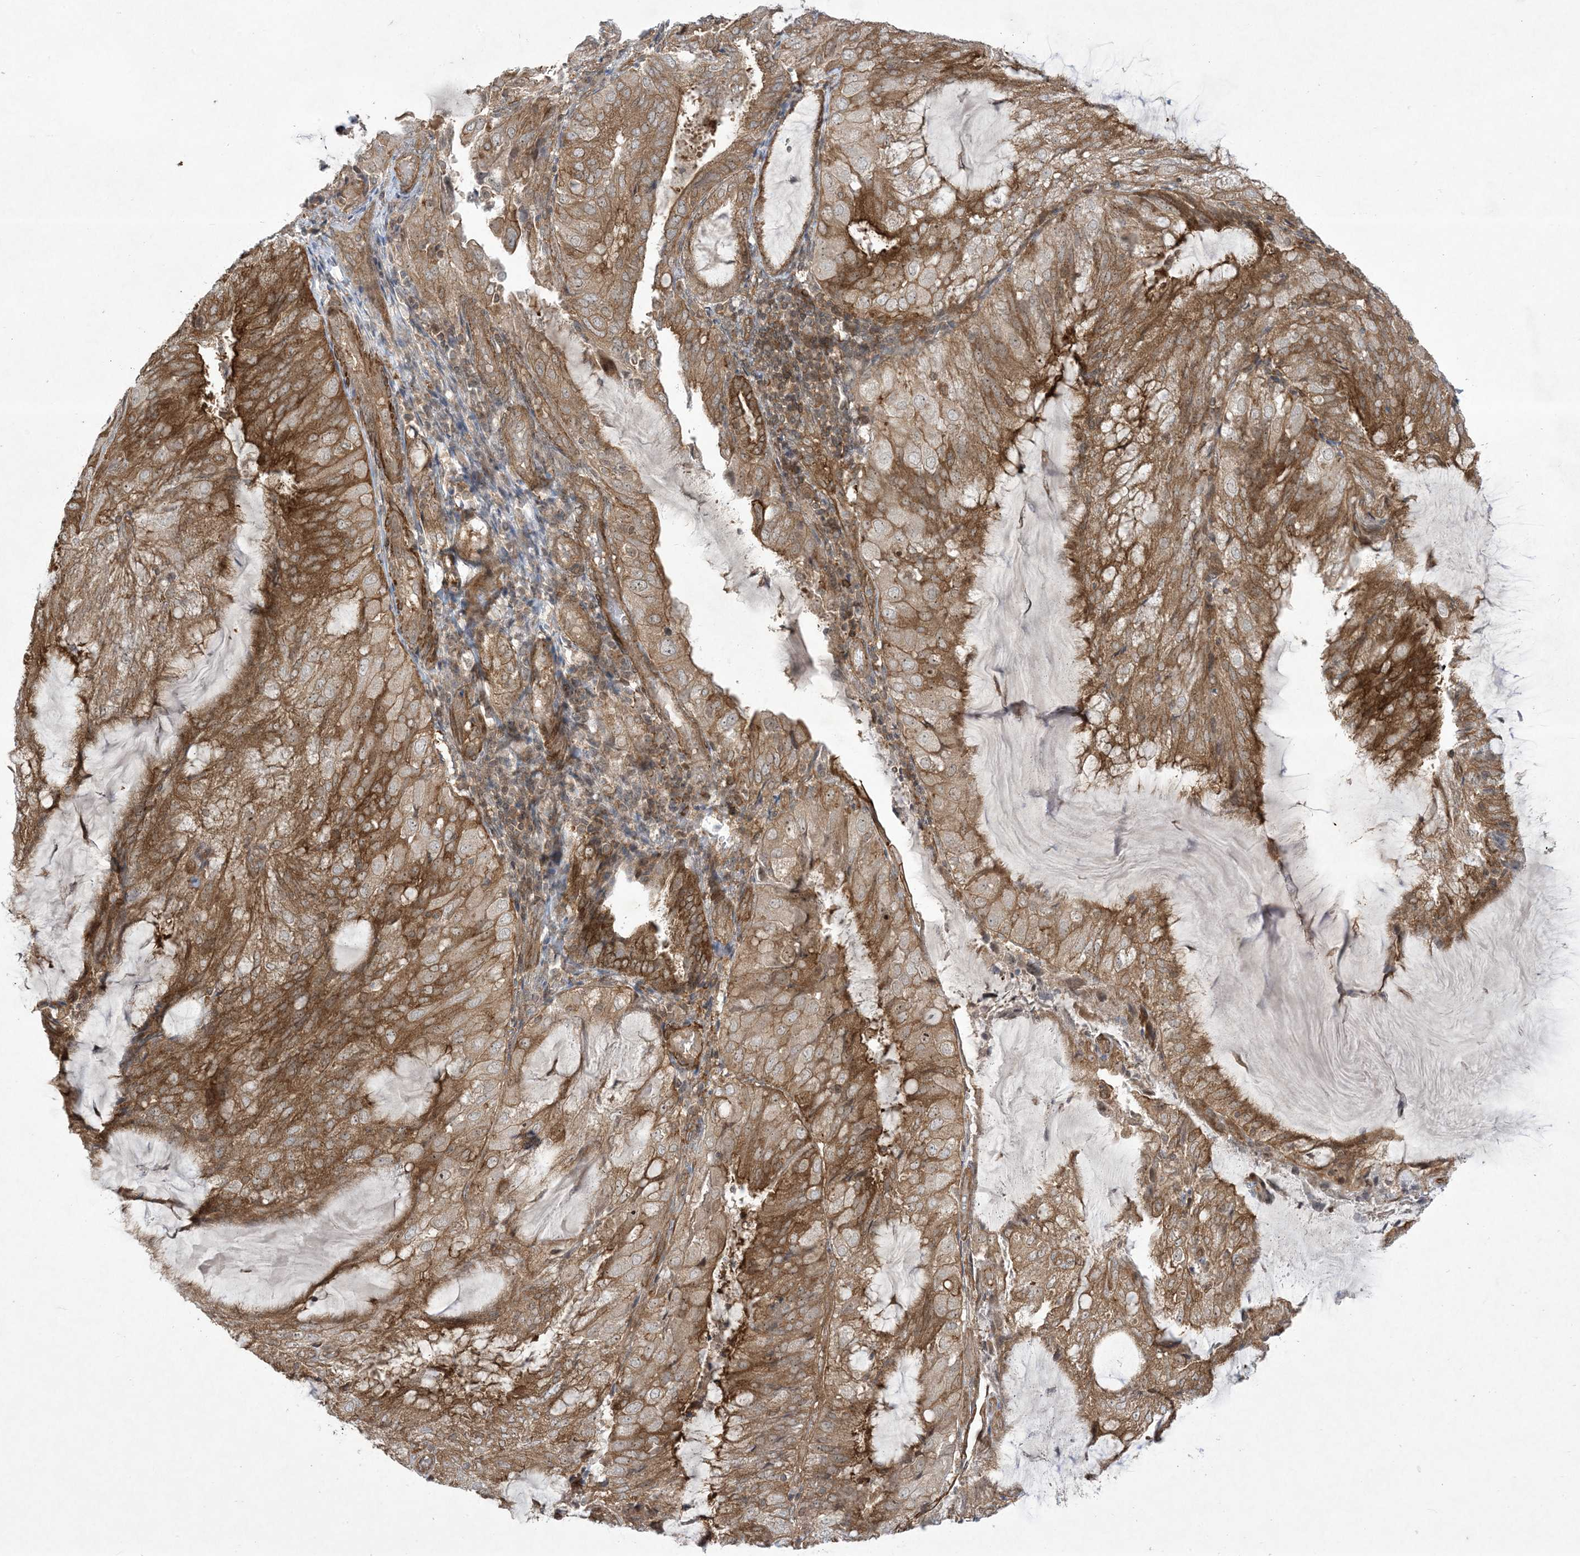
{"staining": {"intensity": "moderate", "quantity": ">75%", "location": "cytoplasmic/membranous,nuclear"}, "tissue": "endometrial cancer", "cell_type": "Tumor cells", "image_type": "cancer", "snomed": [{"axis": "morphology", "description": "Adenocarcinoma, NOS"}, {"axis": "topography", "description": "Endometrium"}], "caption": "Approximately >75% of tumor cells in human endometrial cancer (adenocarcinoma) display moderate cytoplasmic/membranous and nuclear protein staining as visualized by brown immunohistochemical staining.", "gene": "SOGA3", "patient": {"sex": "female", "age": 81}}